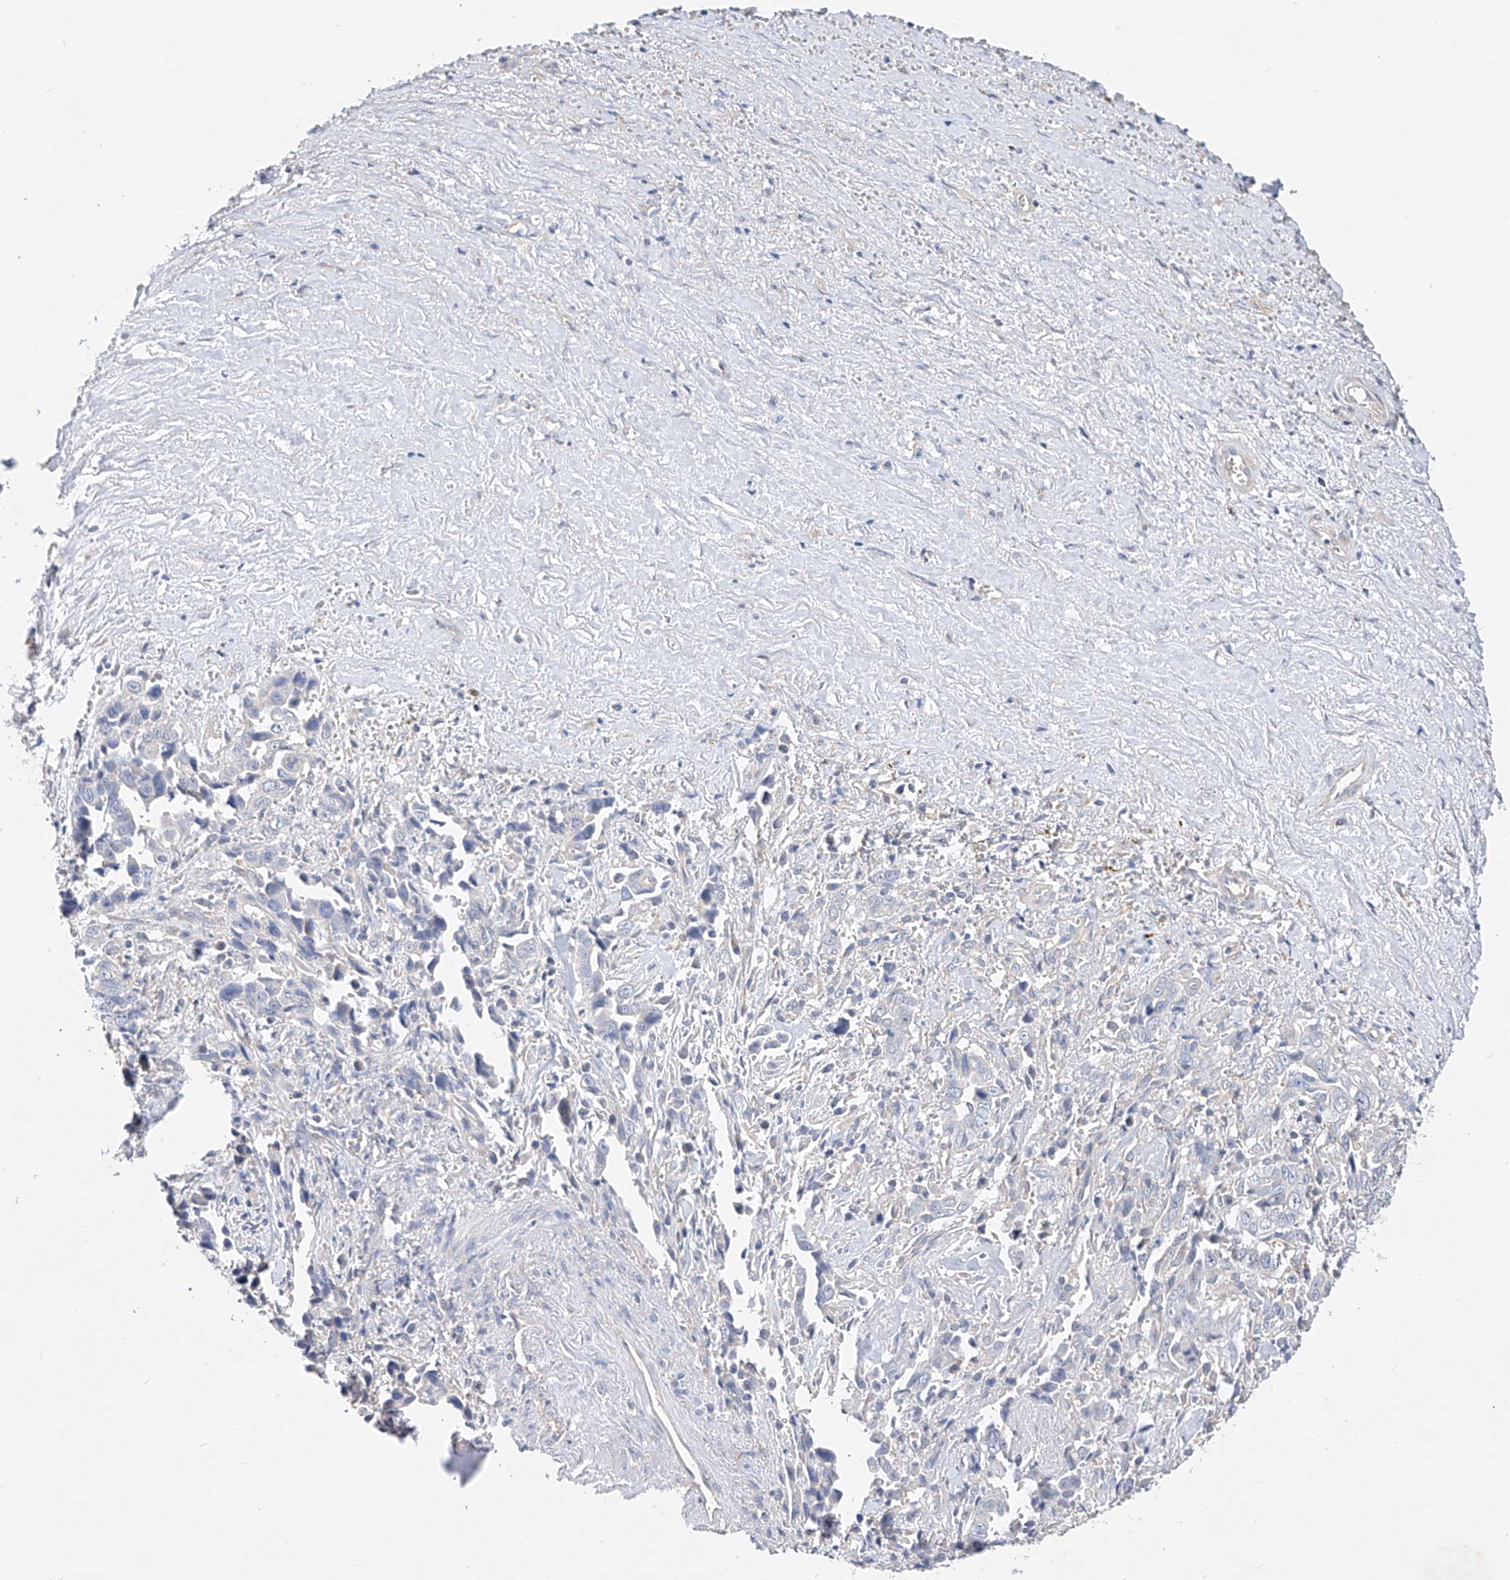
{"staining": {"intensity": "negative", "quantity": "none", "location": "none"}, "tissue": "liver cancer", "cell_type": "Tumor cells", "image_type": "cancer", "snomed": [{"axis": "morphology", "description": "Cholangiocarcinoma"}, {"axis": "topography", "description": "Liver"}], "caption": "This image is of liver cancer stained with IHC to label a protein in brown with the nuclei are counter-stained blue. There is no positivity in tumor cells.", "gene": "AMD1", "patient": {"sex": "female", "age": 79}}